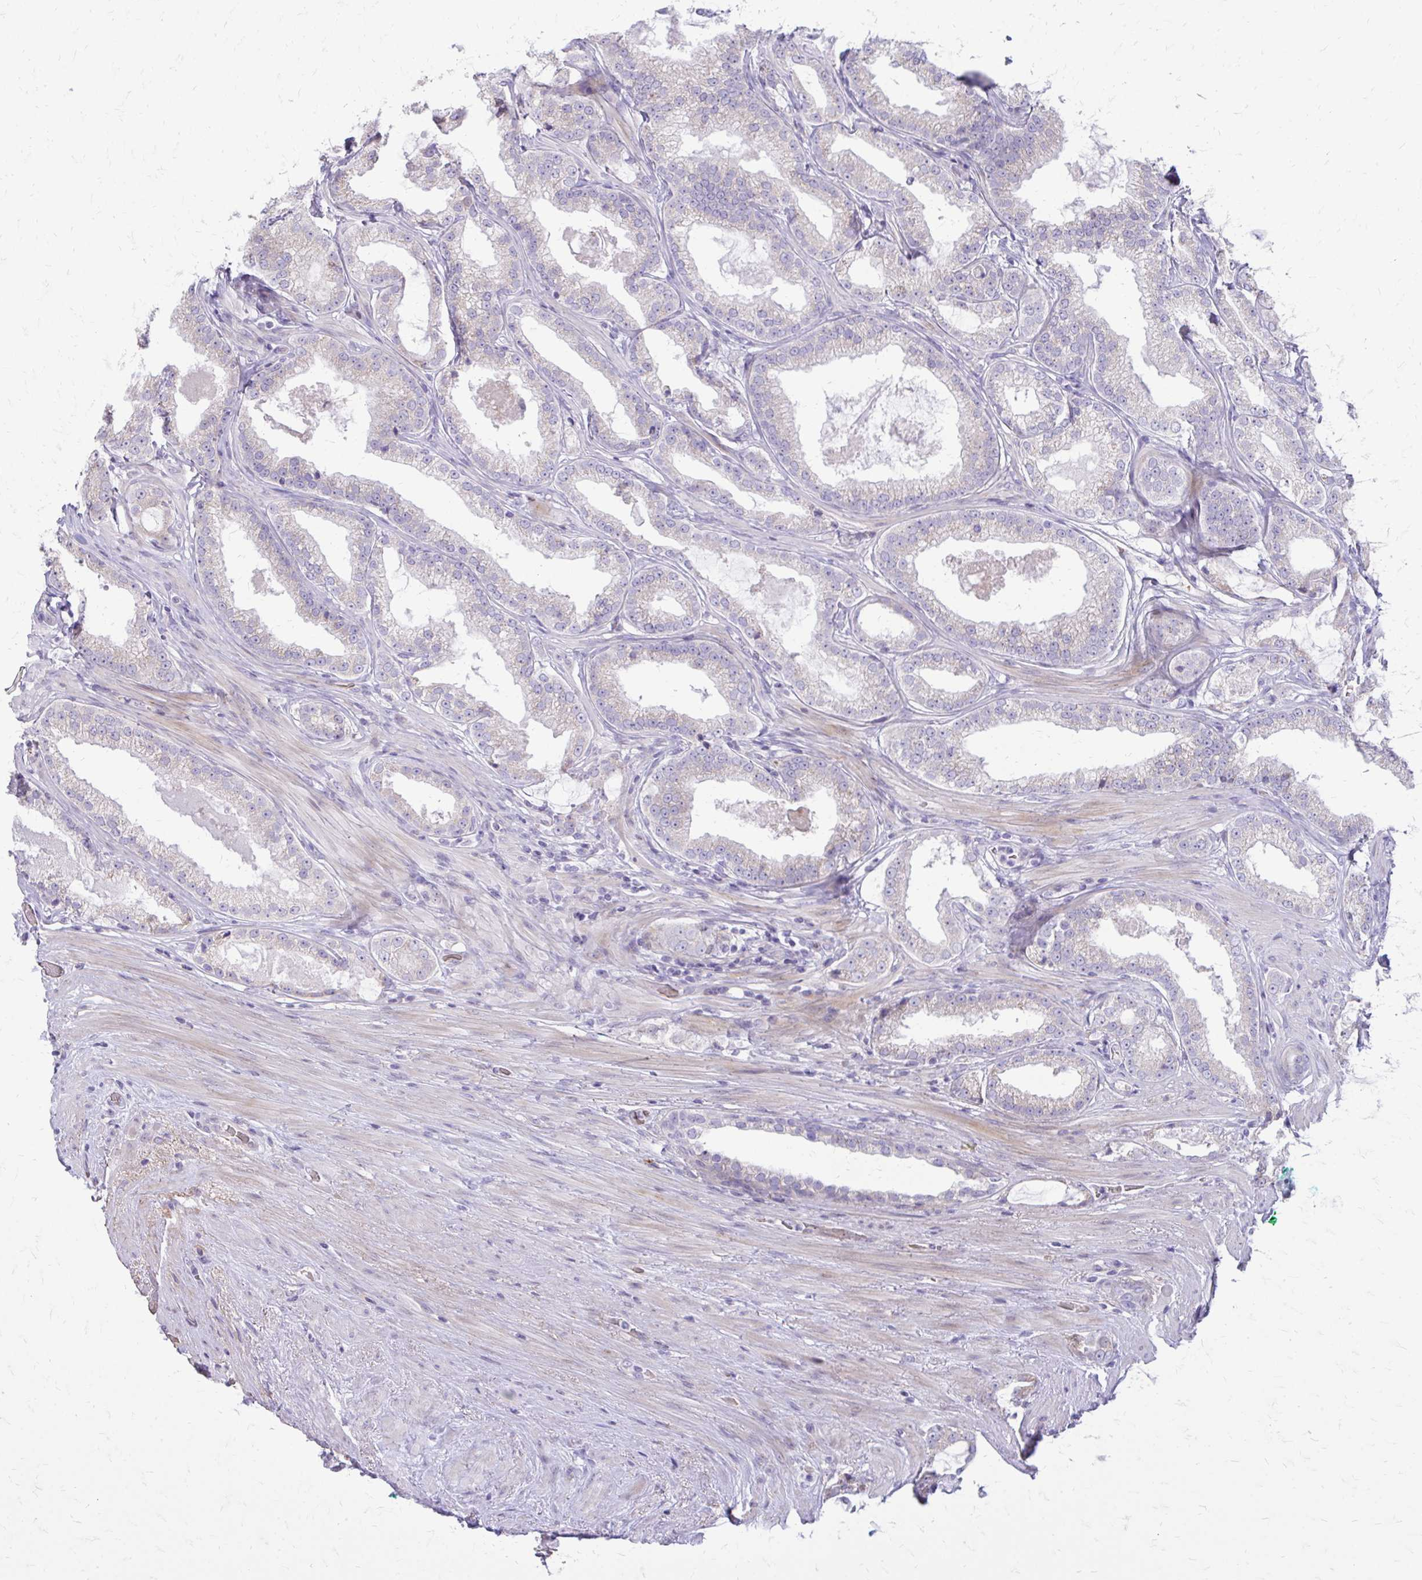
{"staining": {"intensity": "negative", "quantity": "none", "location": "none"}, "tissue": "prostate cancer", "cell_type": "Tumor cells", "image_type": "cancer", "snomed": [{"axis": "morphology", "description": "Adenocarcinoma, High grade"}, {"axis": "topography", "description": "Prostate"}], "caption": "High power microscopy image of an IHC histopathology image of prostate cancer (adenocarcinoma (high-grade)), revealing no significant expression in tumor cells.", "gene": "FUNDC2", "patient": {"sex": "male", "age": 65}}